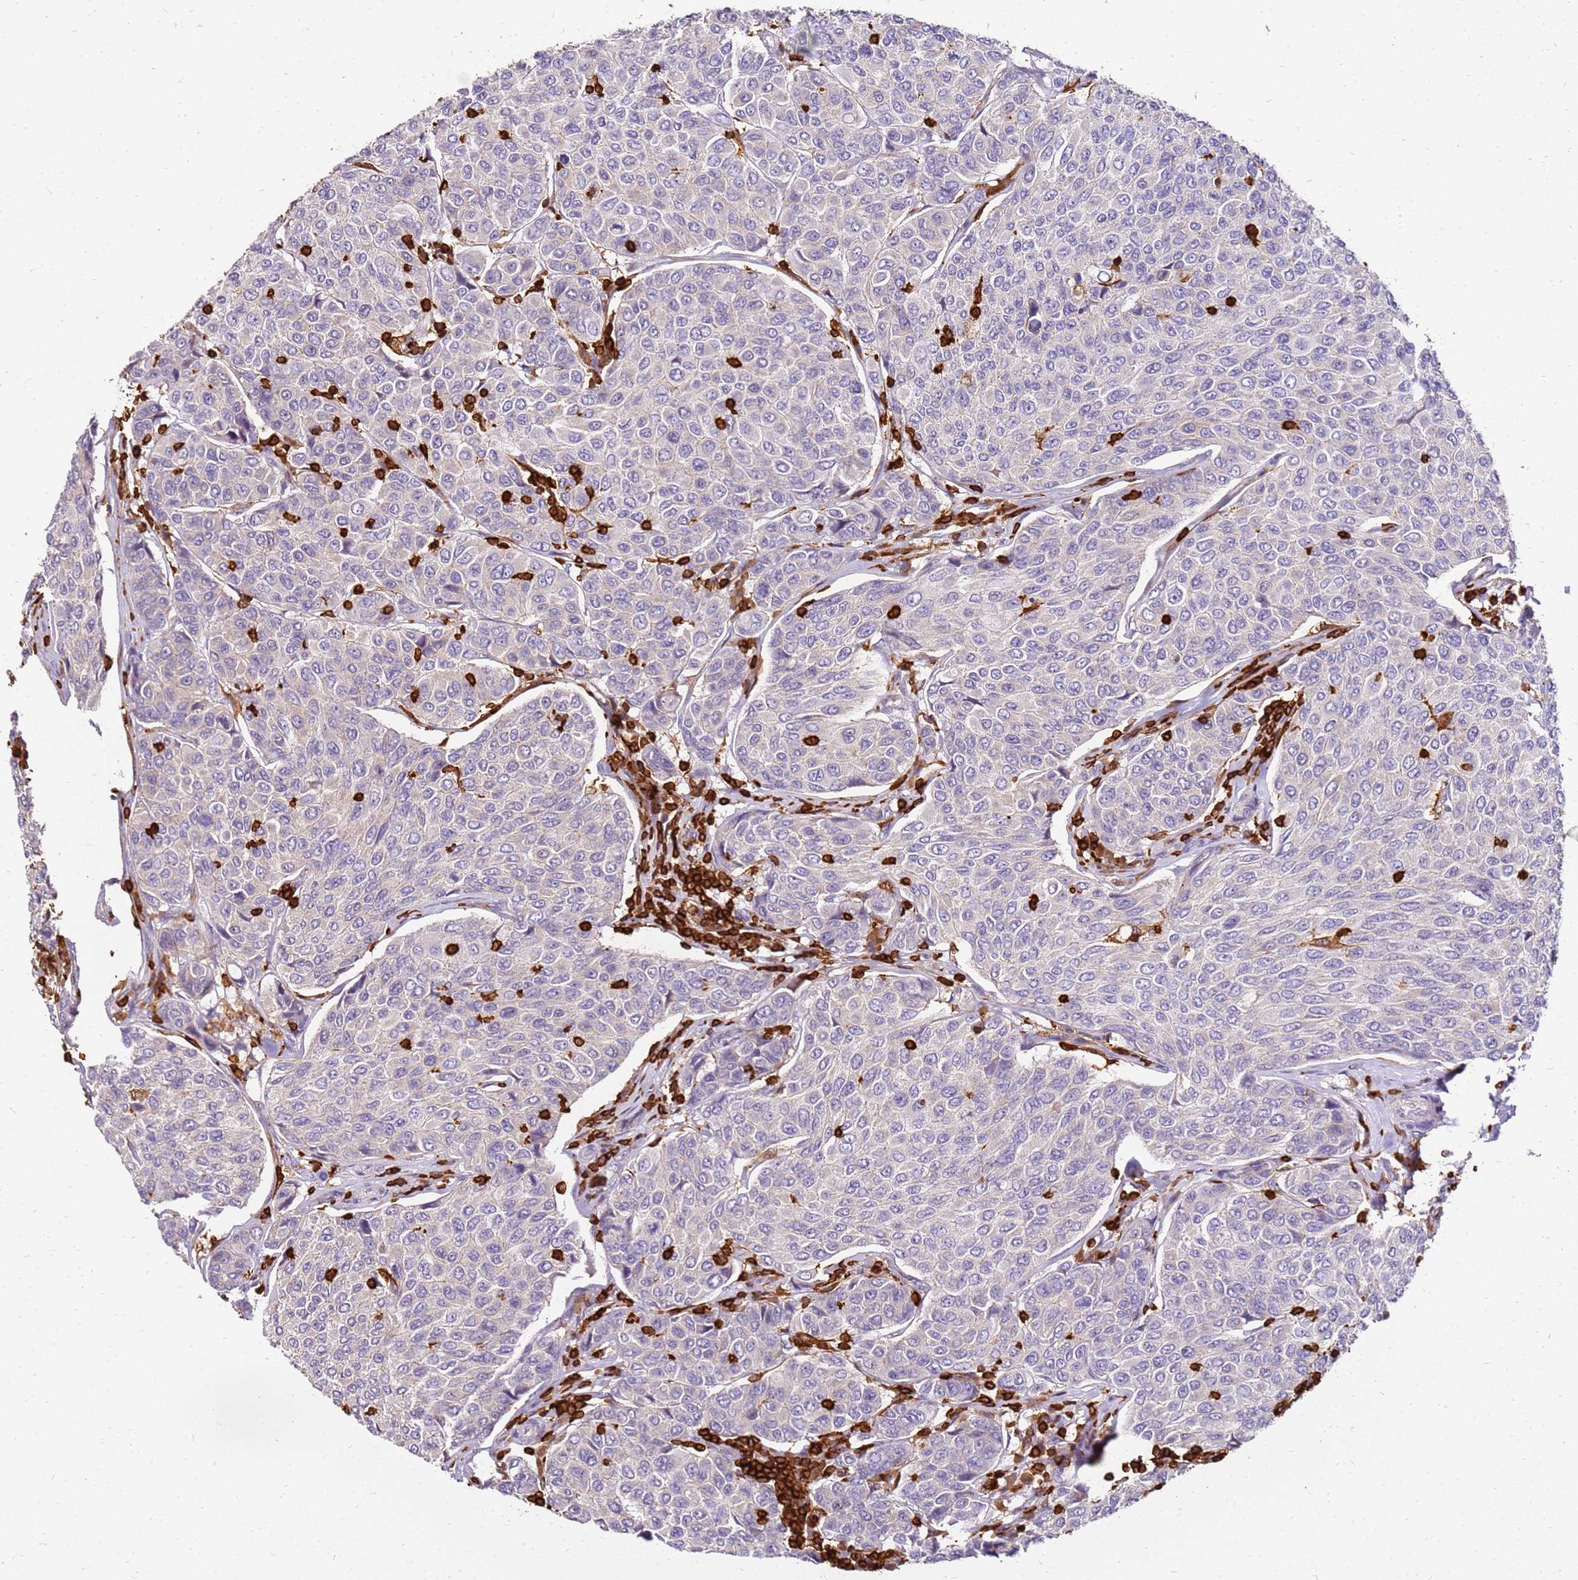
{"staining": {"intensity": "negative", "quantity": "none", "location": "none"}, "tissue": "breast cancer", "cell_type": "Tumor cells", "image_type": "cancer", "snomed": [{"axis": "morphology", "description": "Duct carcinoma"}, {"axis": "topography", "description": "Breast"}], "caption": "DAB (3,3'-diaminobenzidine) immunohistochemical staining of human intraductal carcinoma (breast) demonstrates no significant positivity in tumor cells.", "gene": "CORO1A", "patient": {"sex": "female", "age": 55}}